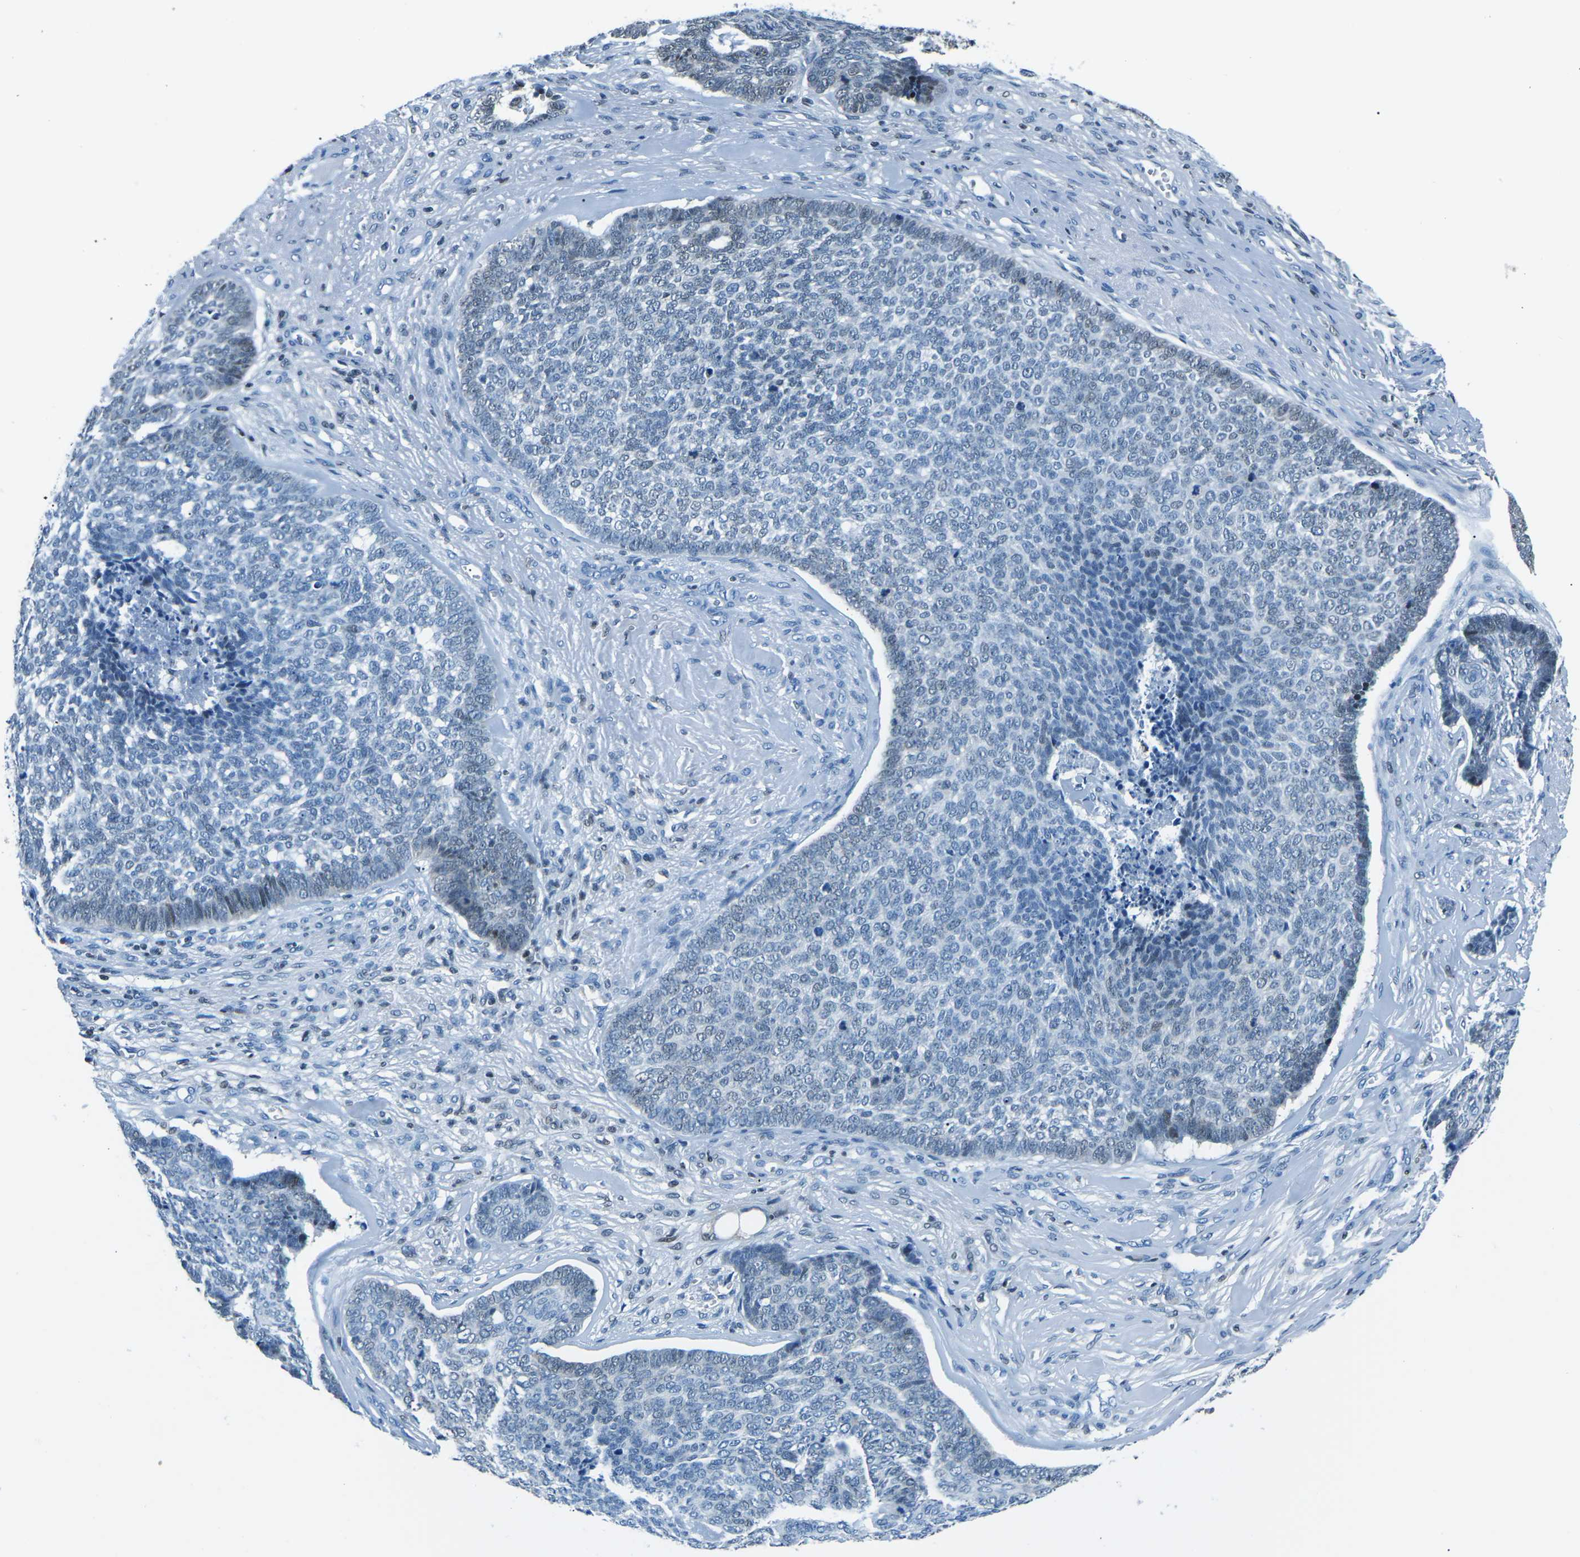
{"staining": {"intensity": "moderate", "quantity": "<25%", "location": "nuclear"}, "tissue": "skin cancer", "cell_type": "Tumor cells", "image_type": "cancer", "snomed": [{"axis": "morphology", "description": "Basal cell carcinoma"}, {"axis": "topography", "description": "Skin"}], "caption": "Skin cancer (basal cell carcinoma) stained with a protein marker demonstrates moderate staining in tumor cells.", "gene": "CELF2", "patient": {"sex": "male", "age": 84}}